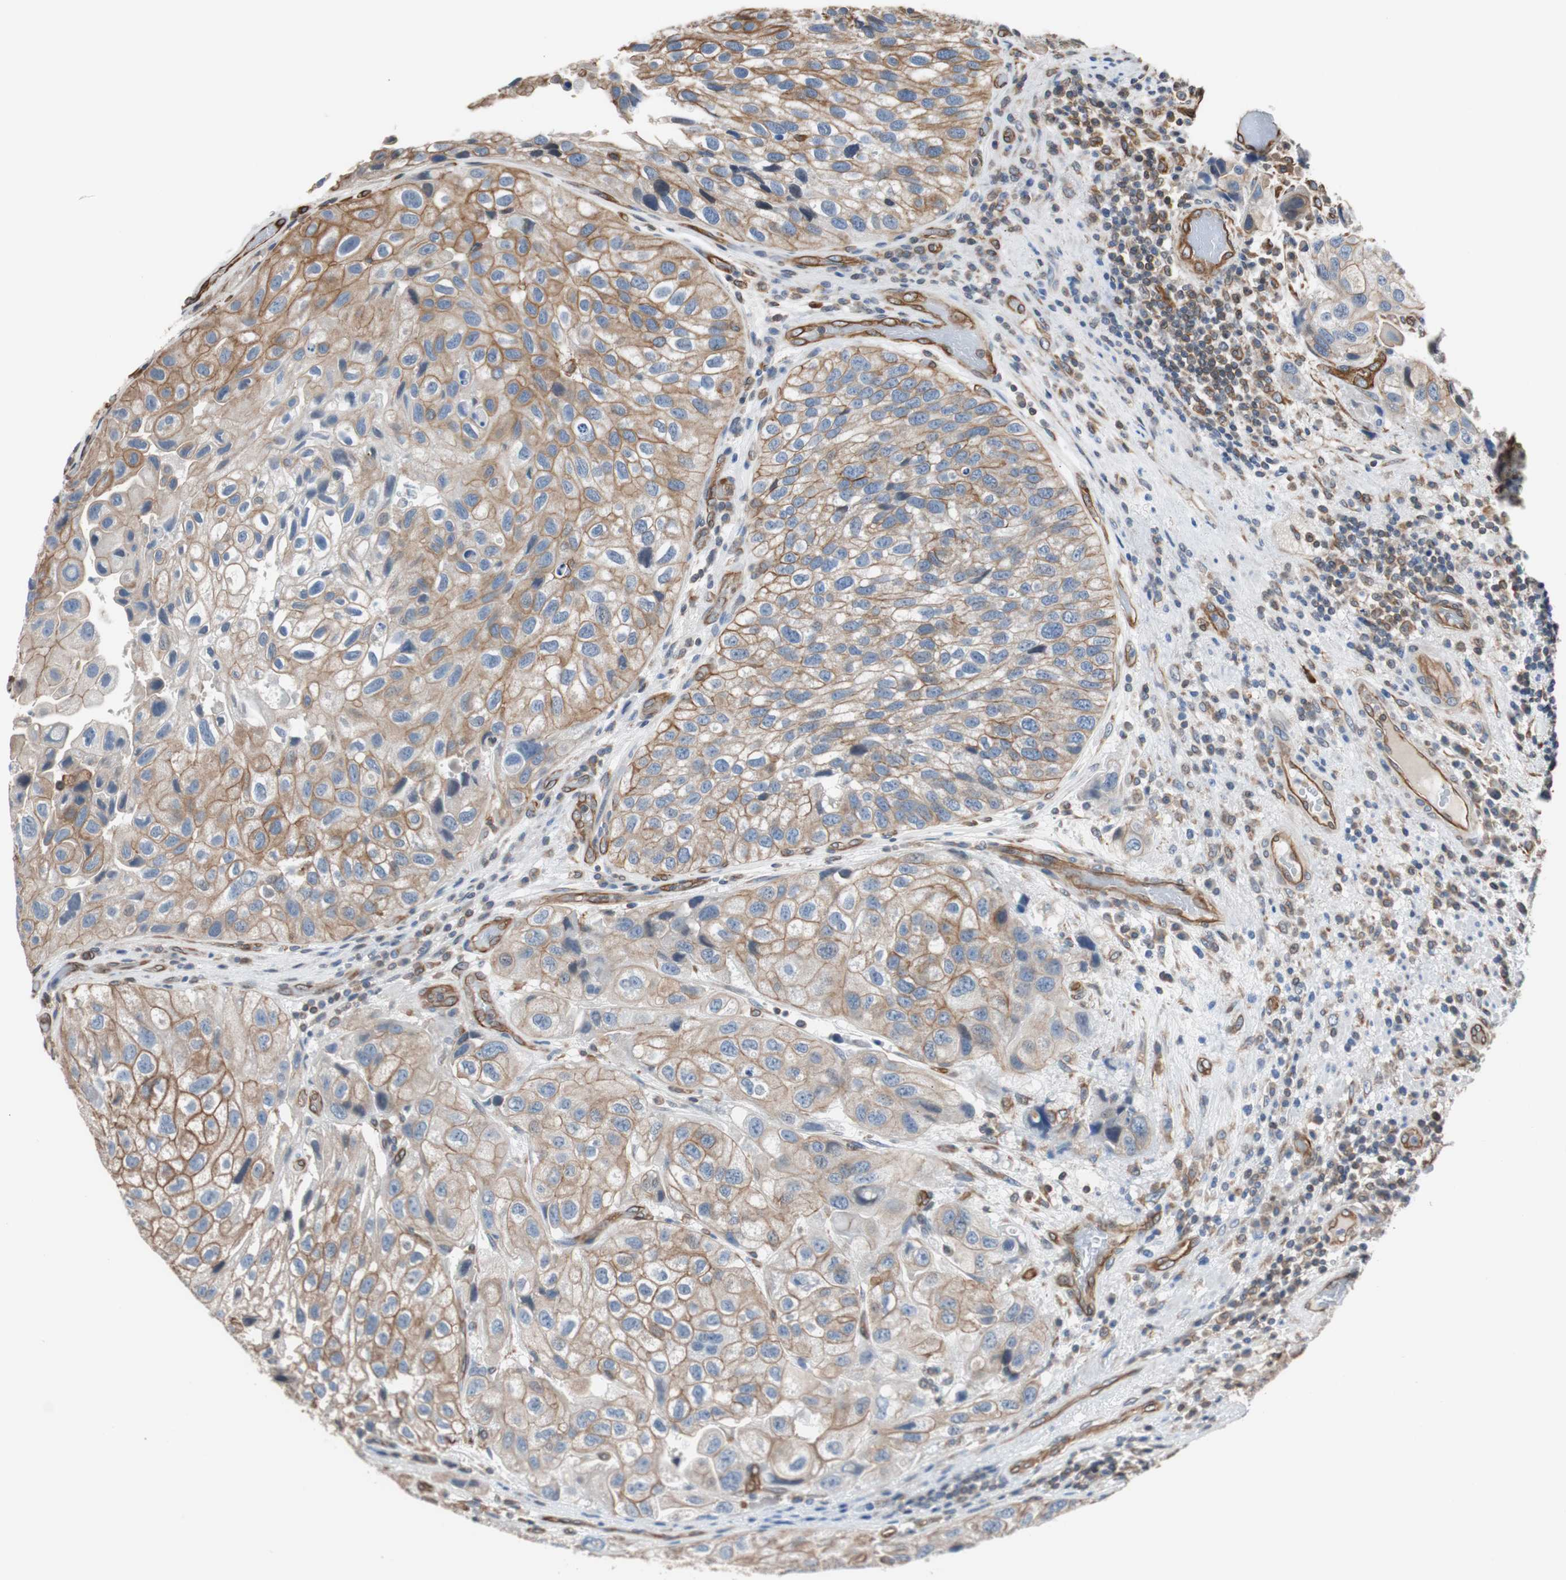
{"staining": {"intensity": "moderate", "quantity": ">75%", "location": "cytoplasmic/membranous"}, "tissue": "urothelial cancer", "cell_type": "Tumor cells", "image_type": "cancer", "snomed": [{"axis": "morphology", "description": "Urothelial carcinoma, High grade"}, {"axis": "topography", "description": "Urinary bladder"}], "caption": "Immunohistochemistry histopathology image of neoplastic tissue: urothelial cancer stained using immunohistochemistry demonstrates medium levels of moderate protein expression localized specifically in the cytoplasmic/membranous of tumor cells, appearing as a cytoplasmic/membranous brown color.", "gene": "KIF3B", "patient": {"sex": "female", "age": 64}}